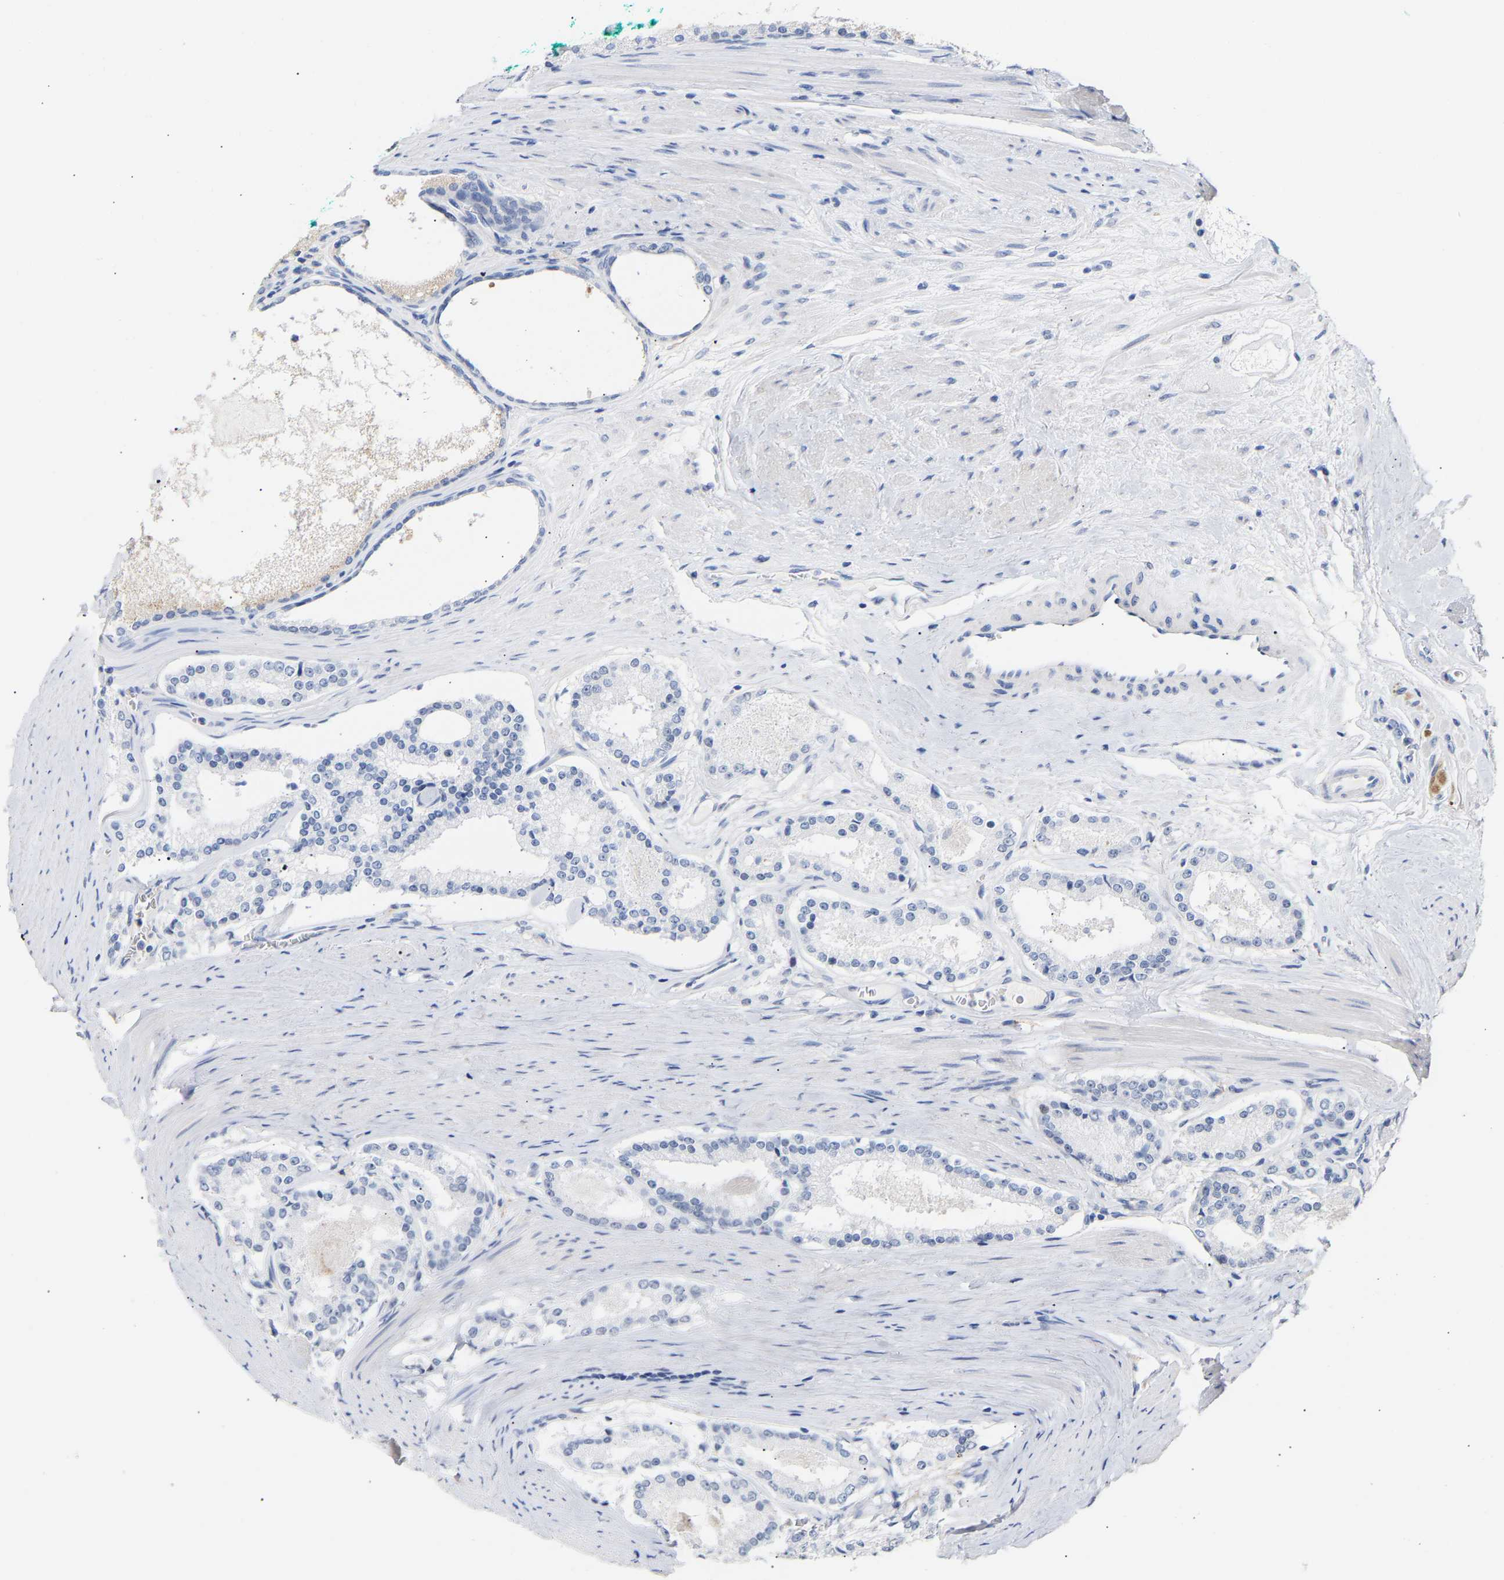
{"staining": {"intensity": "negative", "quantity": "none", "location": "none"}, "tissue": "prostate cancer", "cell_type": "Tumor cells", "image_type": "cancer", "snomed": [{"axis": "morphology", "description": "Adenocarcinoma, Low grade"}, {"axis": "topography", "description": "Prostate"}], "caption": "This is an immunohistochemistry histopathology image of prostate cancer. There is no expression in tumor cells.", "gene": "AMPH", "patient": {"sex": "male", "age": 70}}